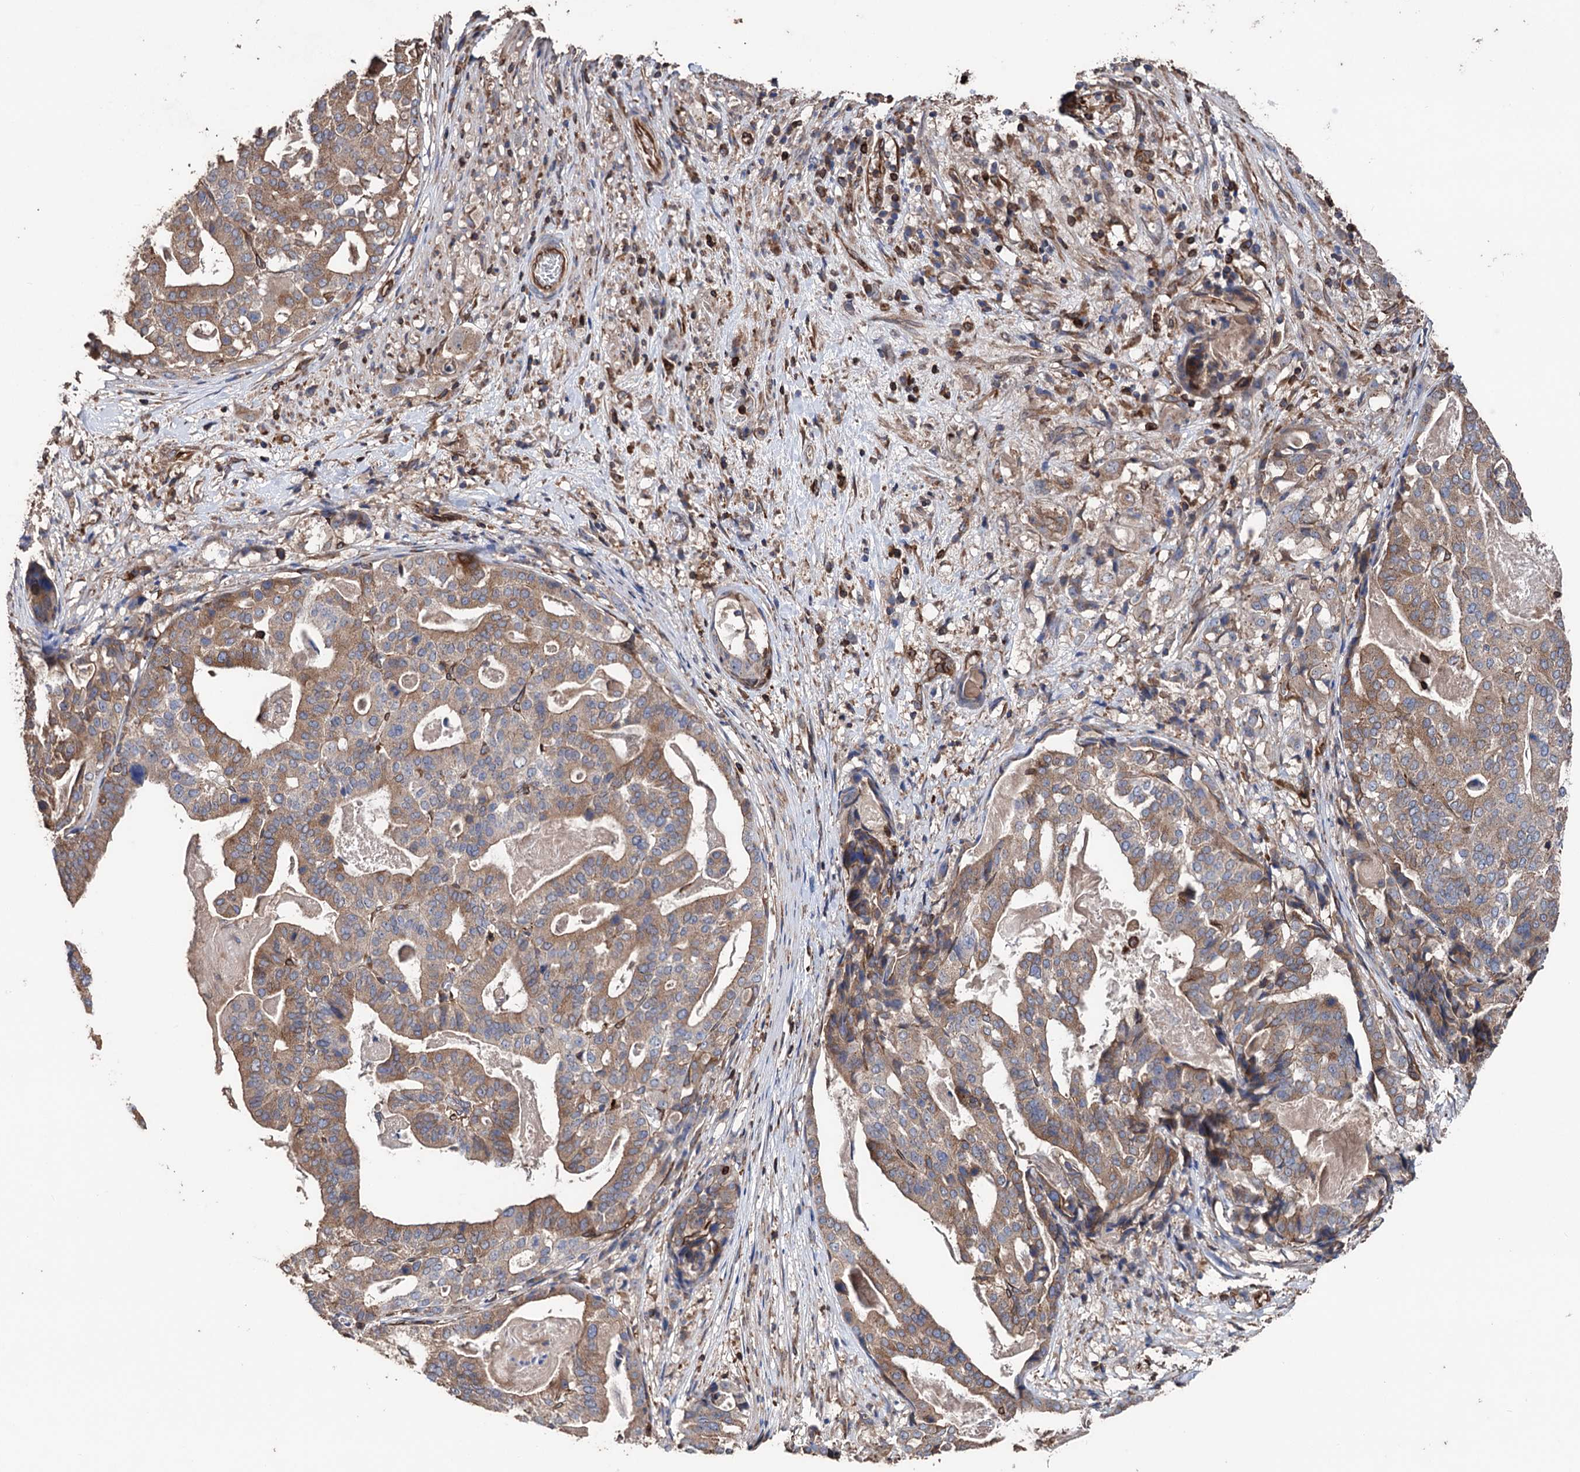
{"staining": {"intensity": "moderate", "quantity": "25%-75%", "location": "cytoplasmic/membranous"}, "tissue": "stomach cancer", "cell_type": "Tumor cells", "image_type": "cancer", "snomed": [{"axis": "morphology", "description": "Adenocarcinoma, NOS"}, {"axis": "topography", "description": "Stomach"}], "caption": "Immunohistochemistry (IHC) staining of stomach adenocarcinoma, which exhibits medium levels of moderate cytoplasmic/membranous staining in approximately 25%-75% of tumor cells indicating moderate cytoplasmic/membranous protein expression. The staining was performed using DAB (brown) for protein detection and nuclei were counterstained in hematoxylin (blue).", "gene": "STING1", "patient": {"sex": "male", "age": 48}}